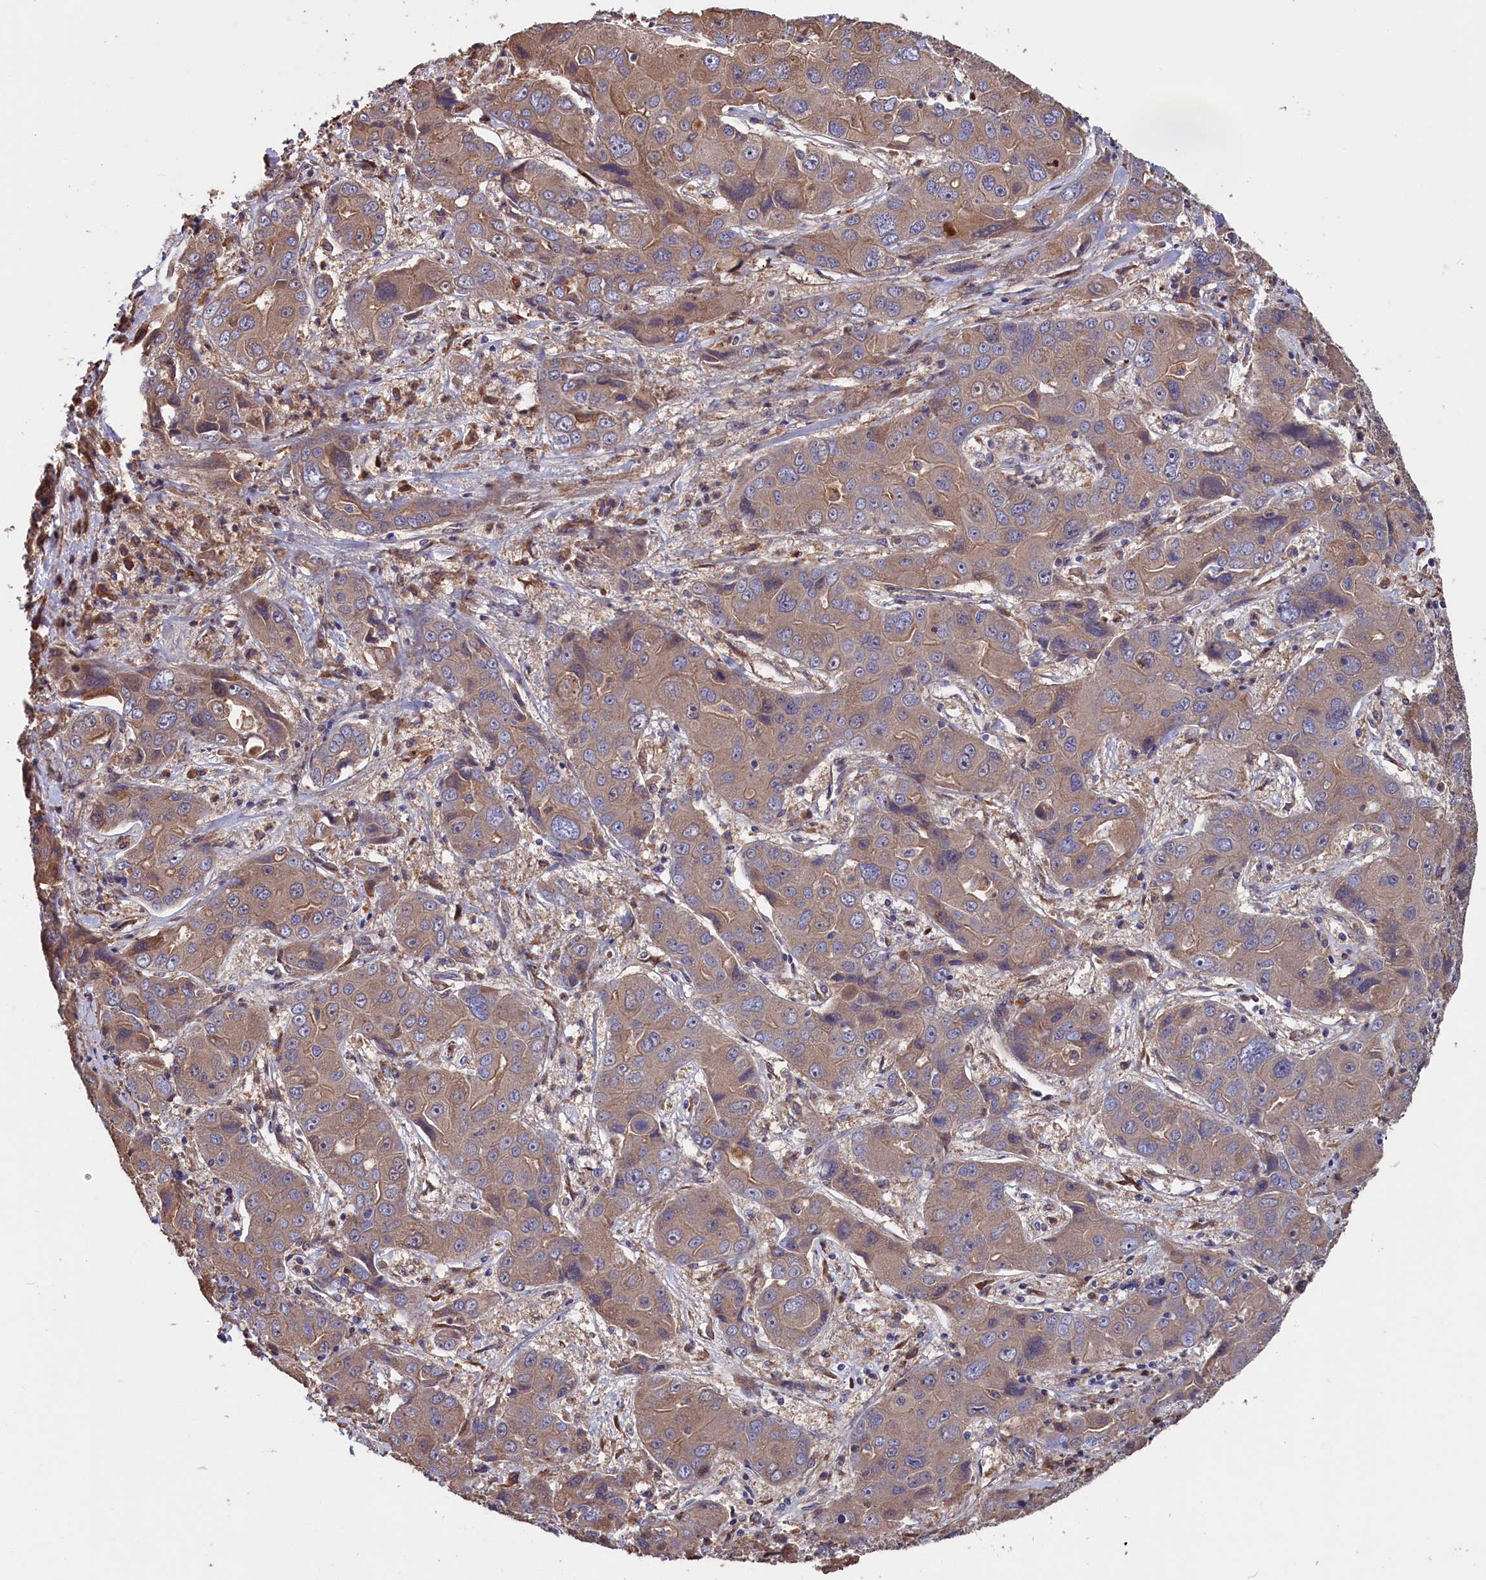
{"staining": {"intensity": "weak", "quantity": ">75%", "location": "cytoplasmic/membranous"}, "tissue": "liver cancer", "cell_type": "Tumor cells", "image_type": "cancer", "snomed": [{"axis": "morphology", "description": "Cholangiocarcinoma"}, {"axis": "topography", "description": "Liver"}], "caption": "Protein expression analysis of cholangiocarcinoma (liver) demonstrates weak cytoplasmic/membranous staining in approximately >75% of tumor cells.", "gene": "GREB1L", "patient": {"sex": "male", "age": 67}}